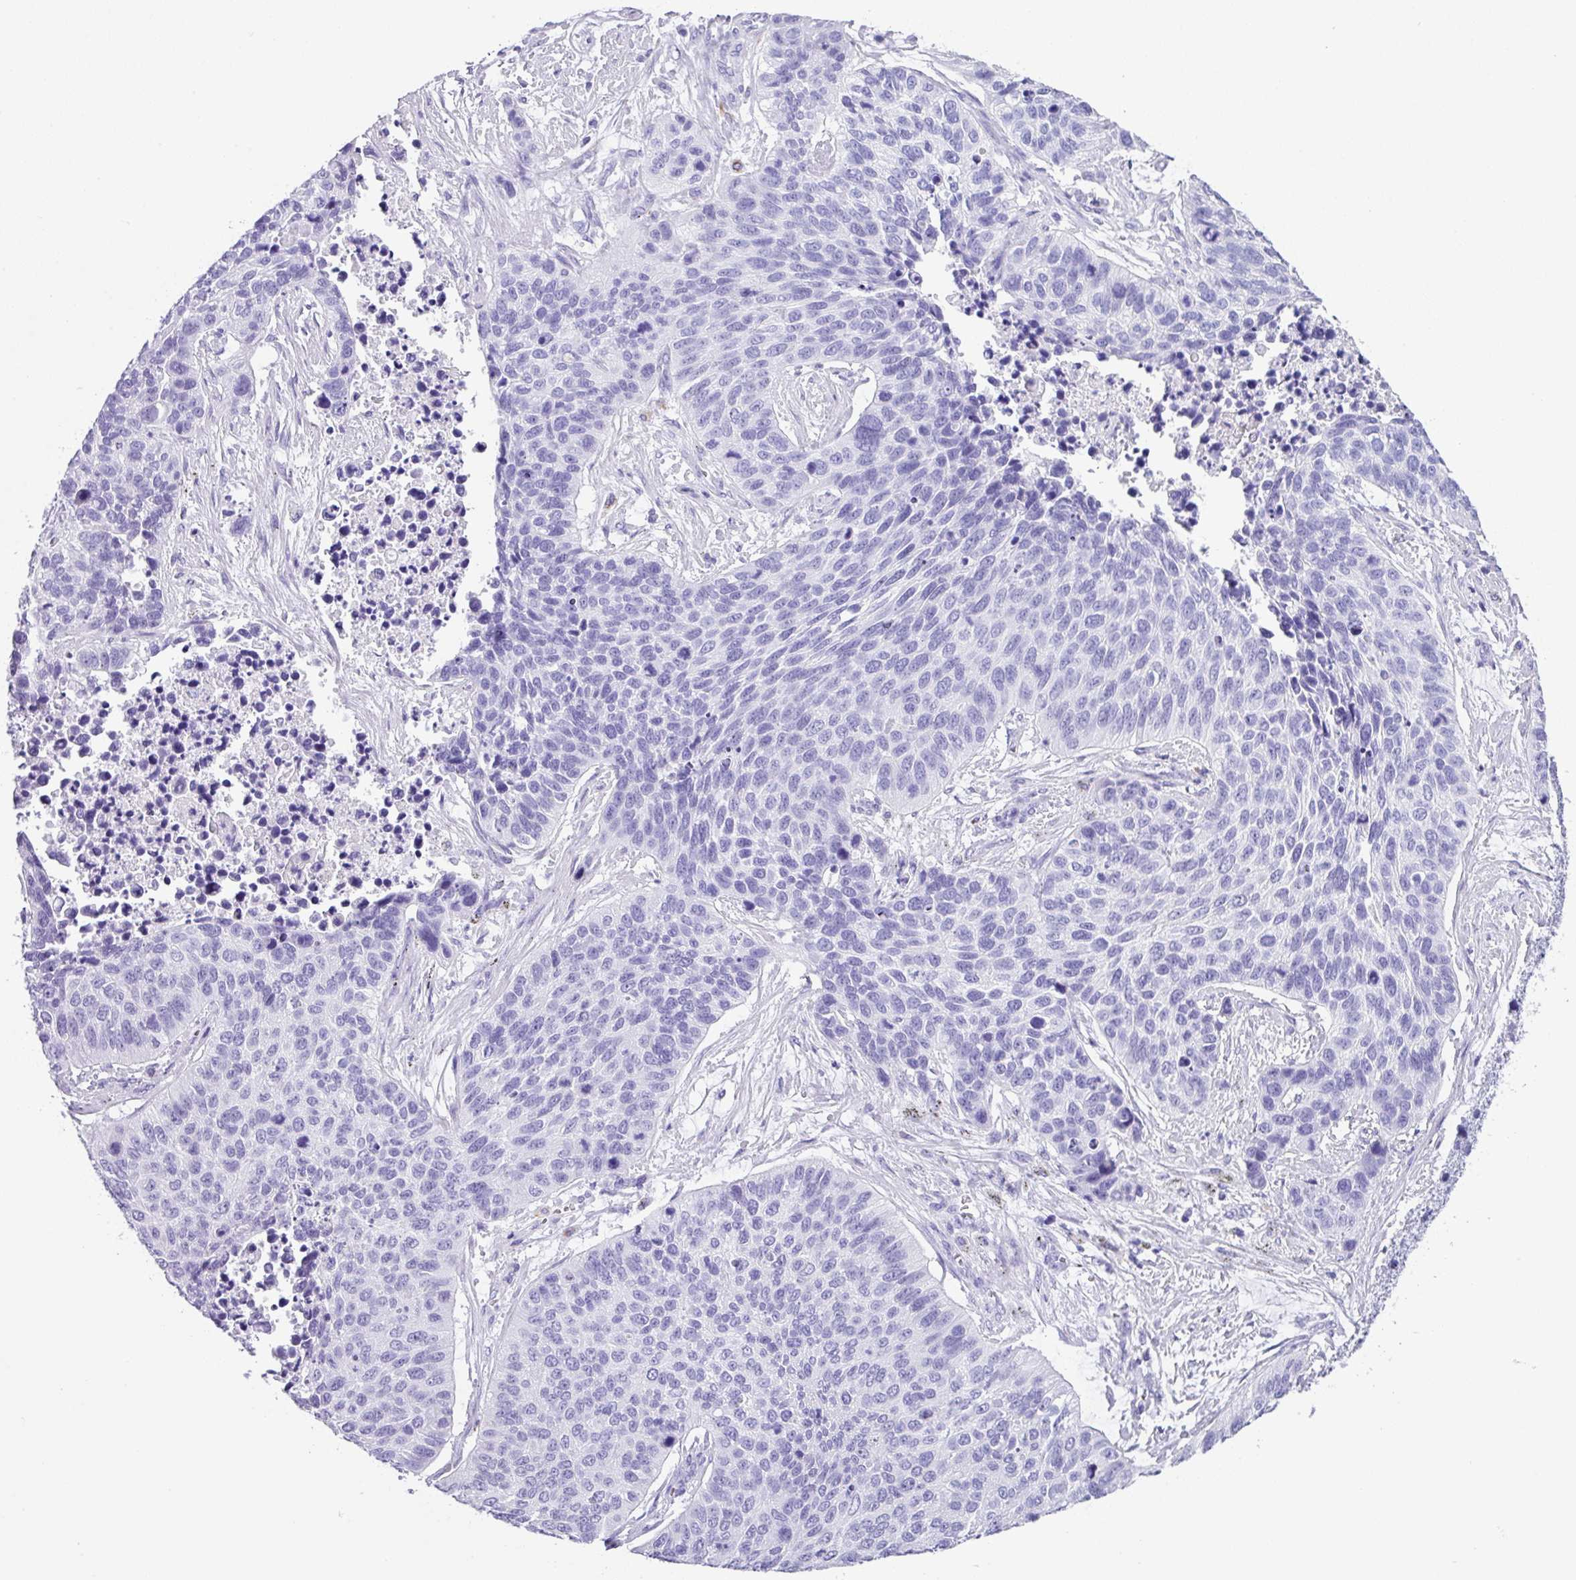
{"staining": {"intensity": "negative", "quantity": "none", "location": "none"}, "tissue": "lung cancer", "cell_type": "Tumor cells", "image_type": "cancer", "snomed": [{"axis": "morphology", "description": "Squamous cell carcinoma, NOS"}, {"axis": "topography", "description": "Lung"}], "caption": "Human squamous cell carcinoma (lung) stained for a protein using immunohistochemistry (IHC) shows no staining in tumor cells.", "gene": "ZG16", "patient": {"sex": "male", "age": 62}}